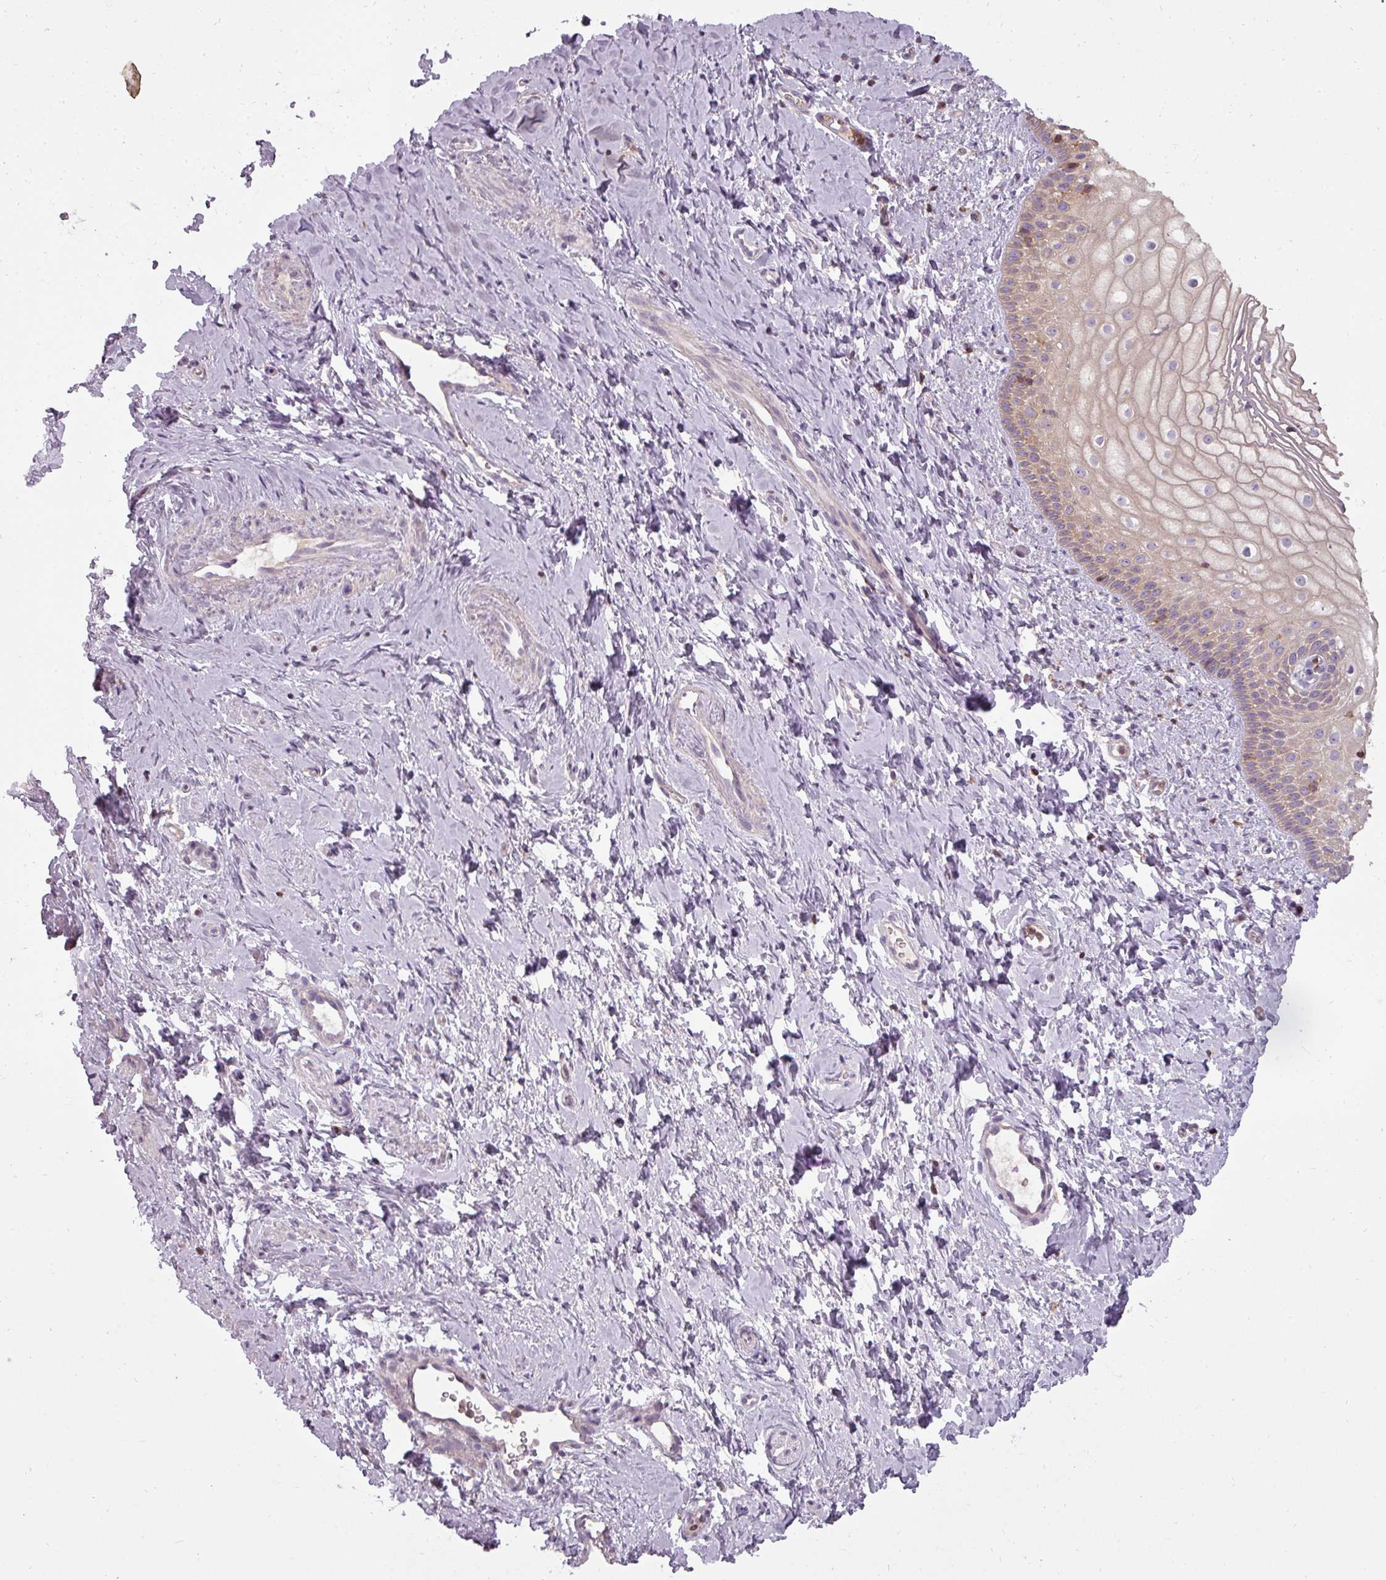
{"staining": {"intensity": "moderate", "quantity": "25%-75%", "location": "cytoplasmic/membranous"}, "tissue": "vagina", "cell_type": "Squamous epithelial cells", "image_type": "normal", "snomed": [{"axis": "morphology", "description": "Normal tissue, NOS"}, {"axis": "topography", "description": "Vagina"}], "caption": "Benign vagina was stained to show a protein in brown. There is medium levels of moderate cytoplasmic/membranous expression in approximately 25%-75% of squamous epithelial cells.", "gene": "STK4", "patient": {"sex": "female", "age": 56}}